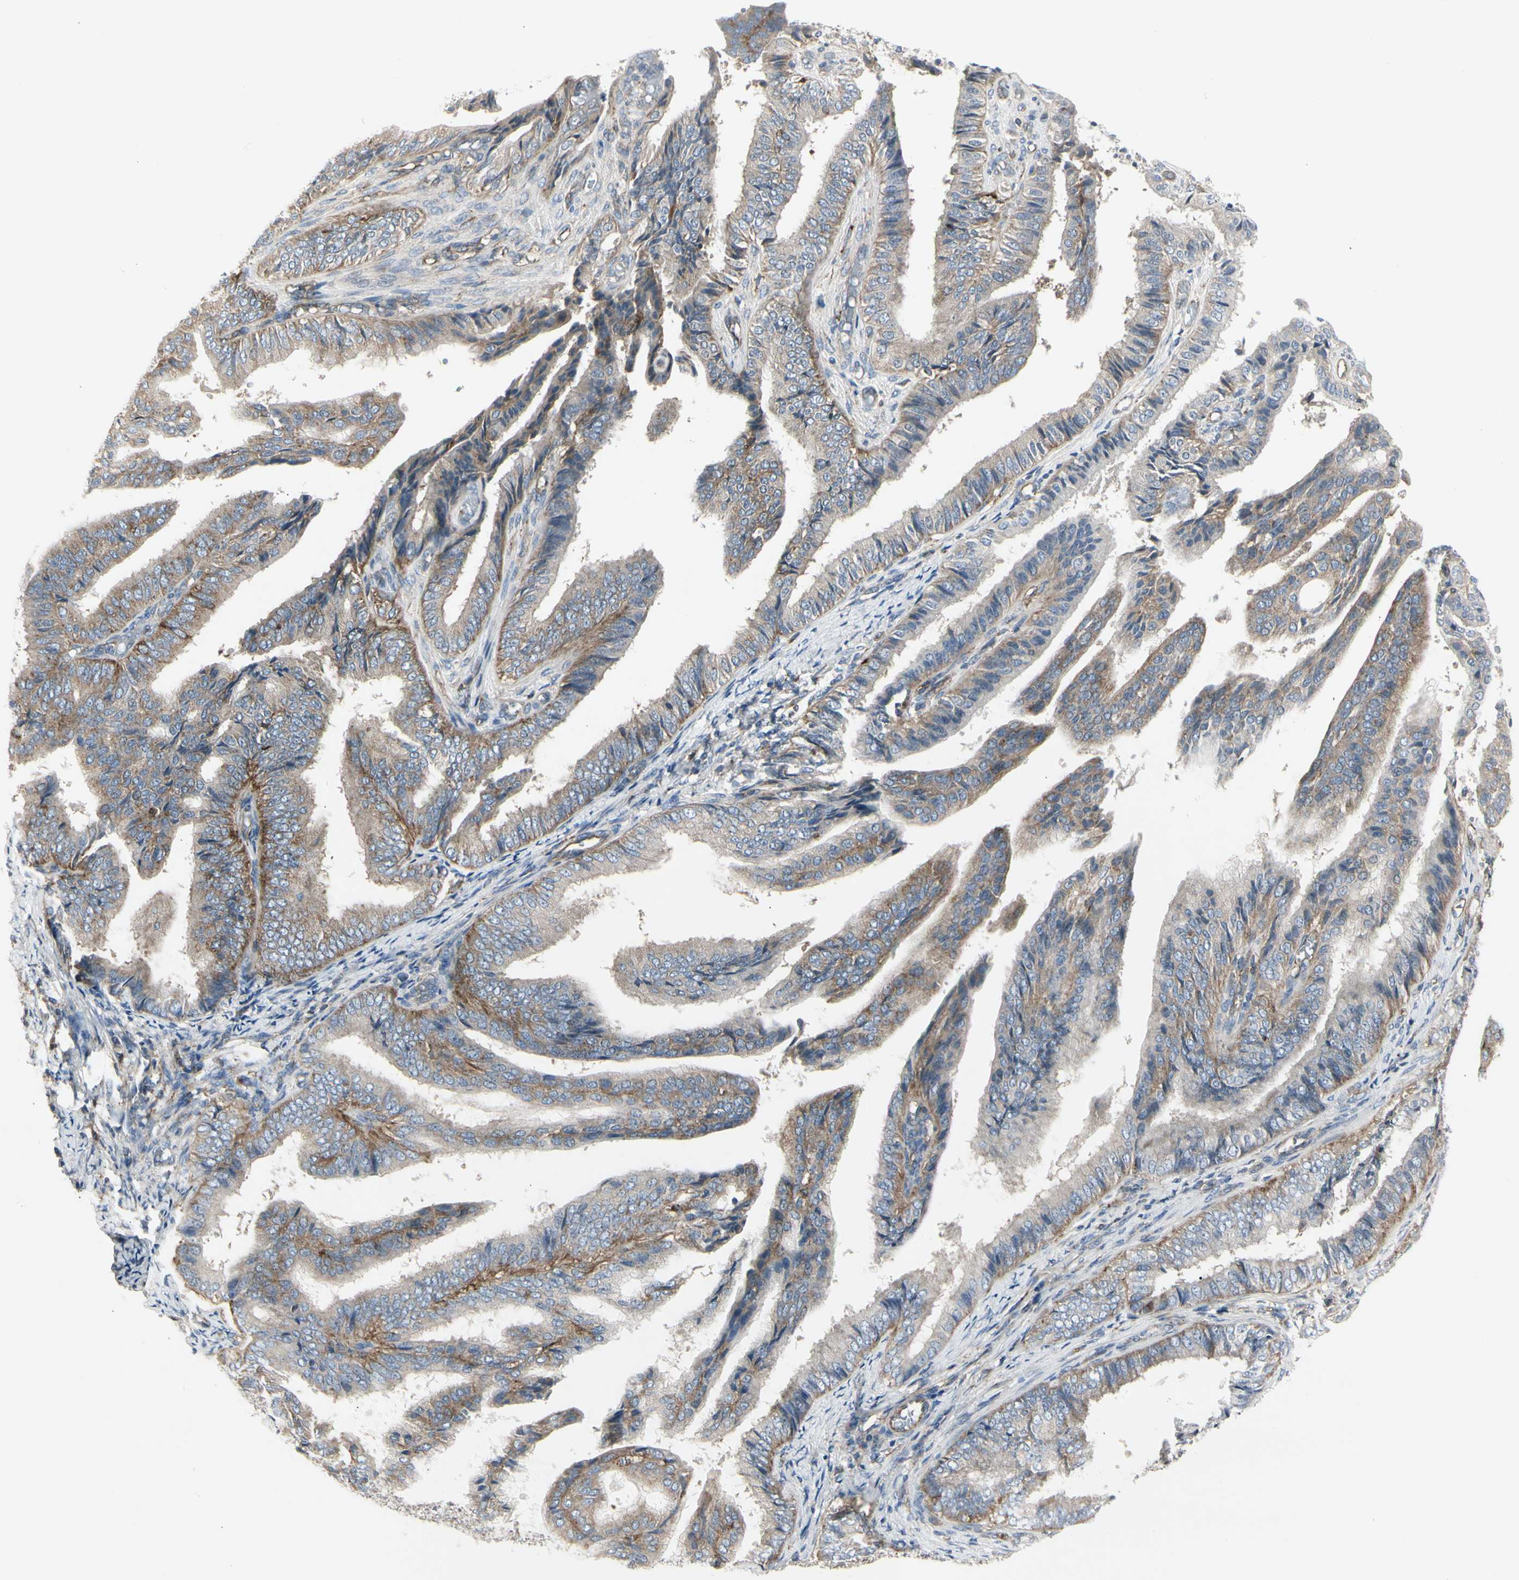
{"staining": {"intensity": "moderate", "quantity": "25%-75%", "location": "cytoplasmic/membranous"}, "tissue": "endometrial cancer", "cell_type": "Tumor cells", "image_type": "cancer", "snomed": [{"axis": "morphology", "description": "Adenocarcinoma, NOS"}, {"axis": "topography", "description": "Endometrium"}], "caption": "Endometrial cancer tissue shows moderate cytoplasmic/membranous staining in about 25%-75% of tumor cells", "gene": "ATP6V1B2", "patient": {"sex": "female", "age": 58}}